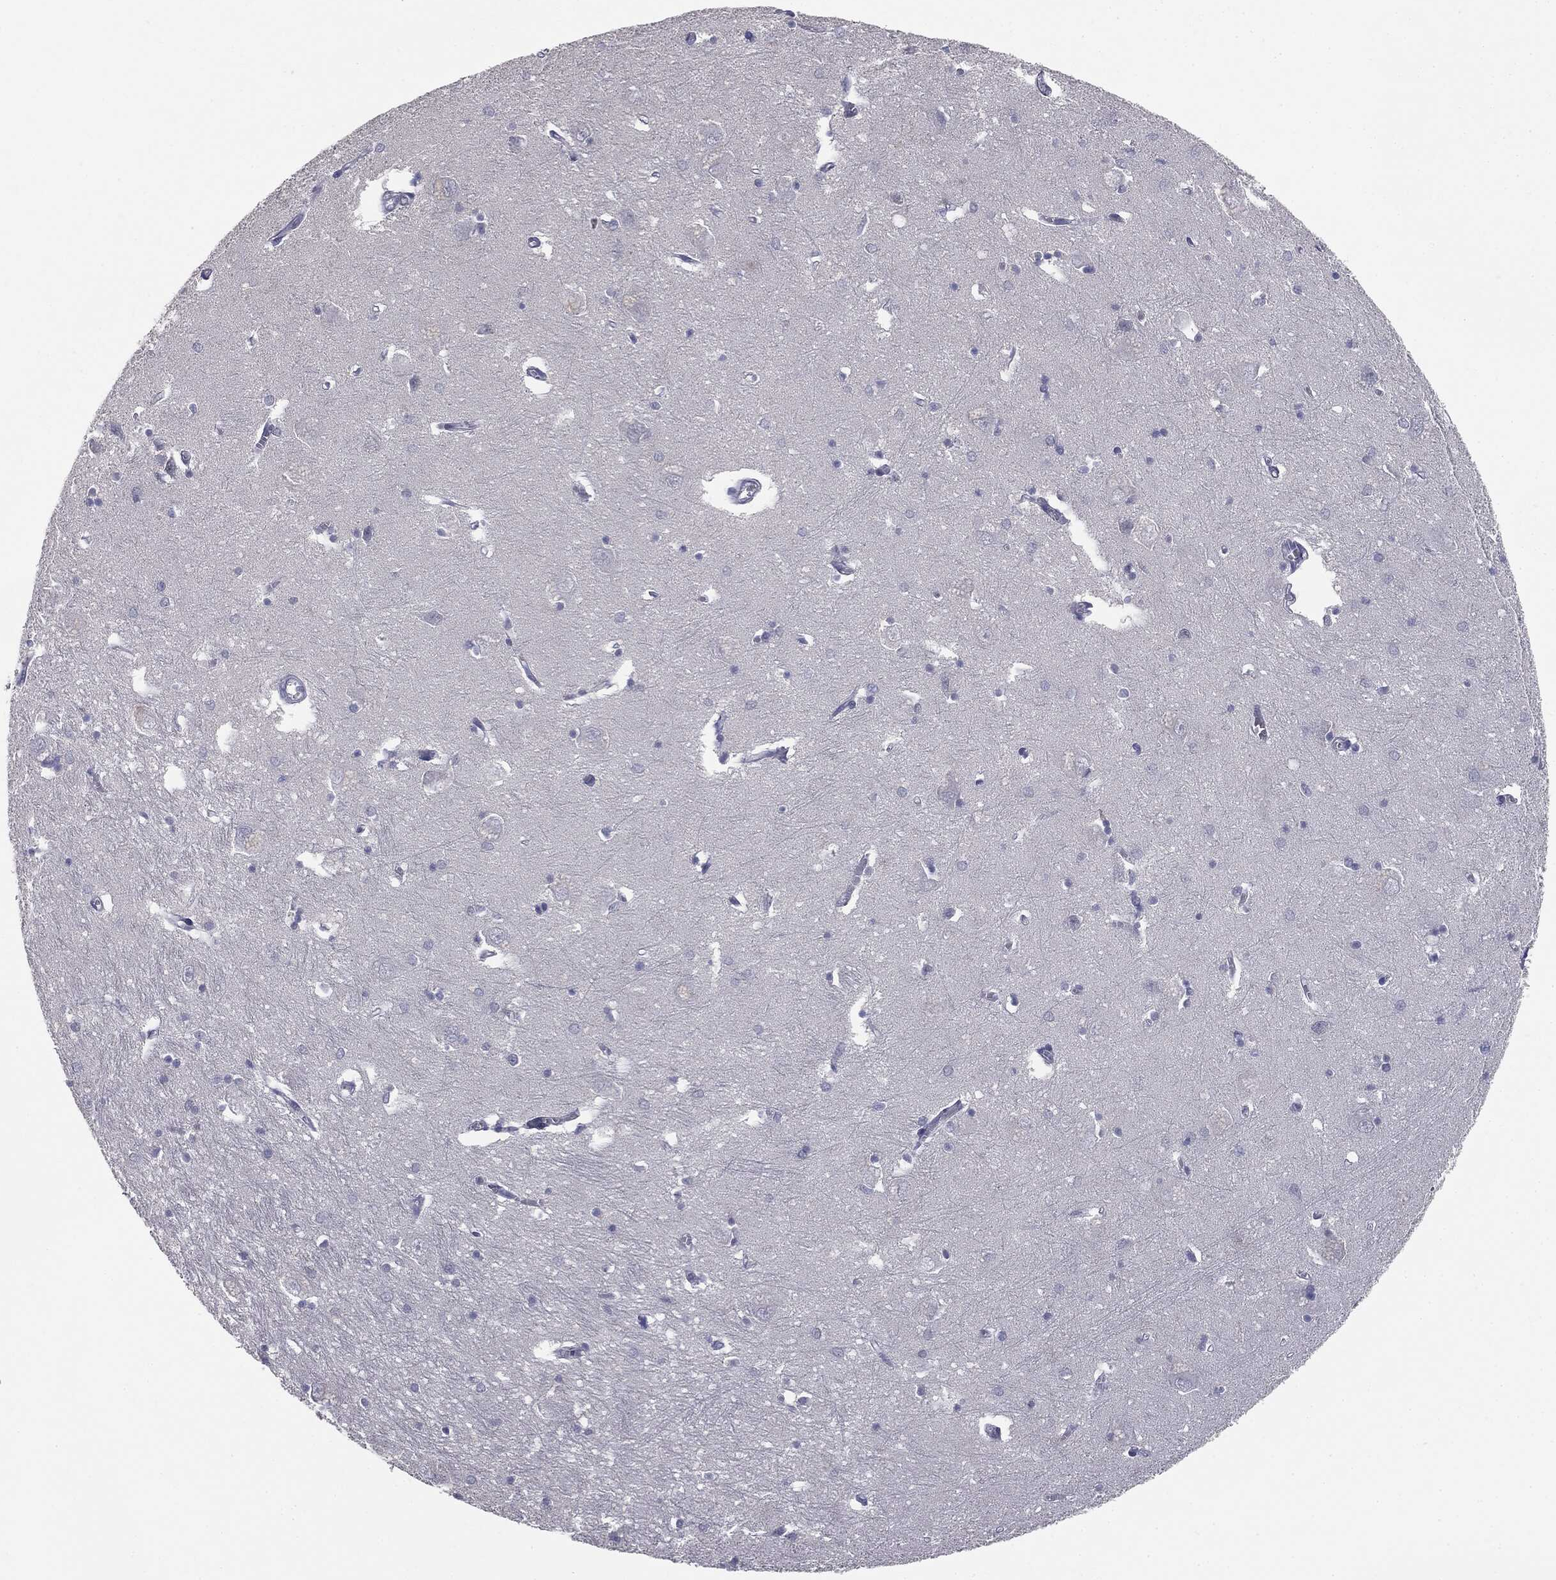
{"staining": {"intensity": "negative", "quantity": "none", "location": "none"}, "tissue": "caudate", "cell_type": "Glial cells", "image_type": "normal", "snomed": [{"axis": "morphology", "description": "Normal tissue, NOS"}, {"axis": "topography", "description": "Lateral ventricle wall"}], "caption": "High magnification brightfield microscopy of benign caudate stained with DAB (brown) and counterstained with hematoxylin (blue): glial cells show no significant staining. Nuclei are stained in blue.", "gene": "MUC5AC", "patient": {"sex": "male", "age": 54}}